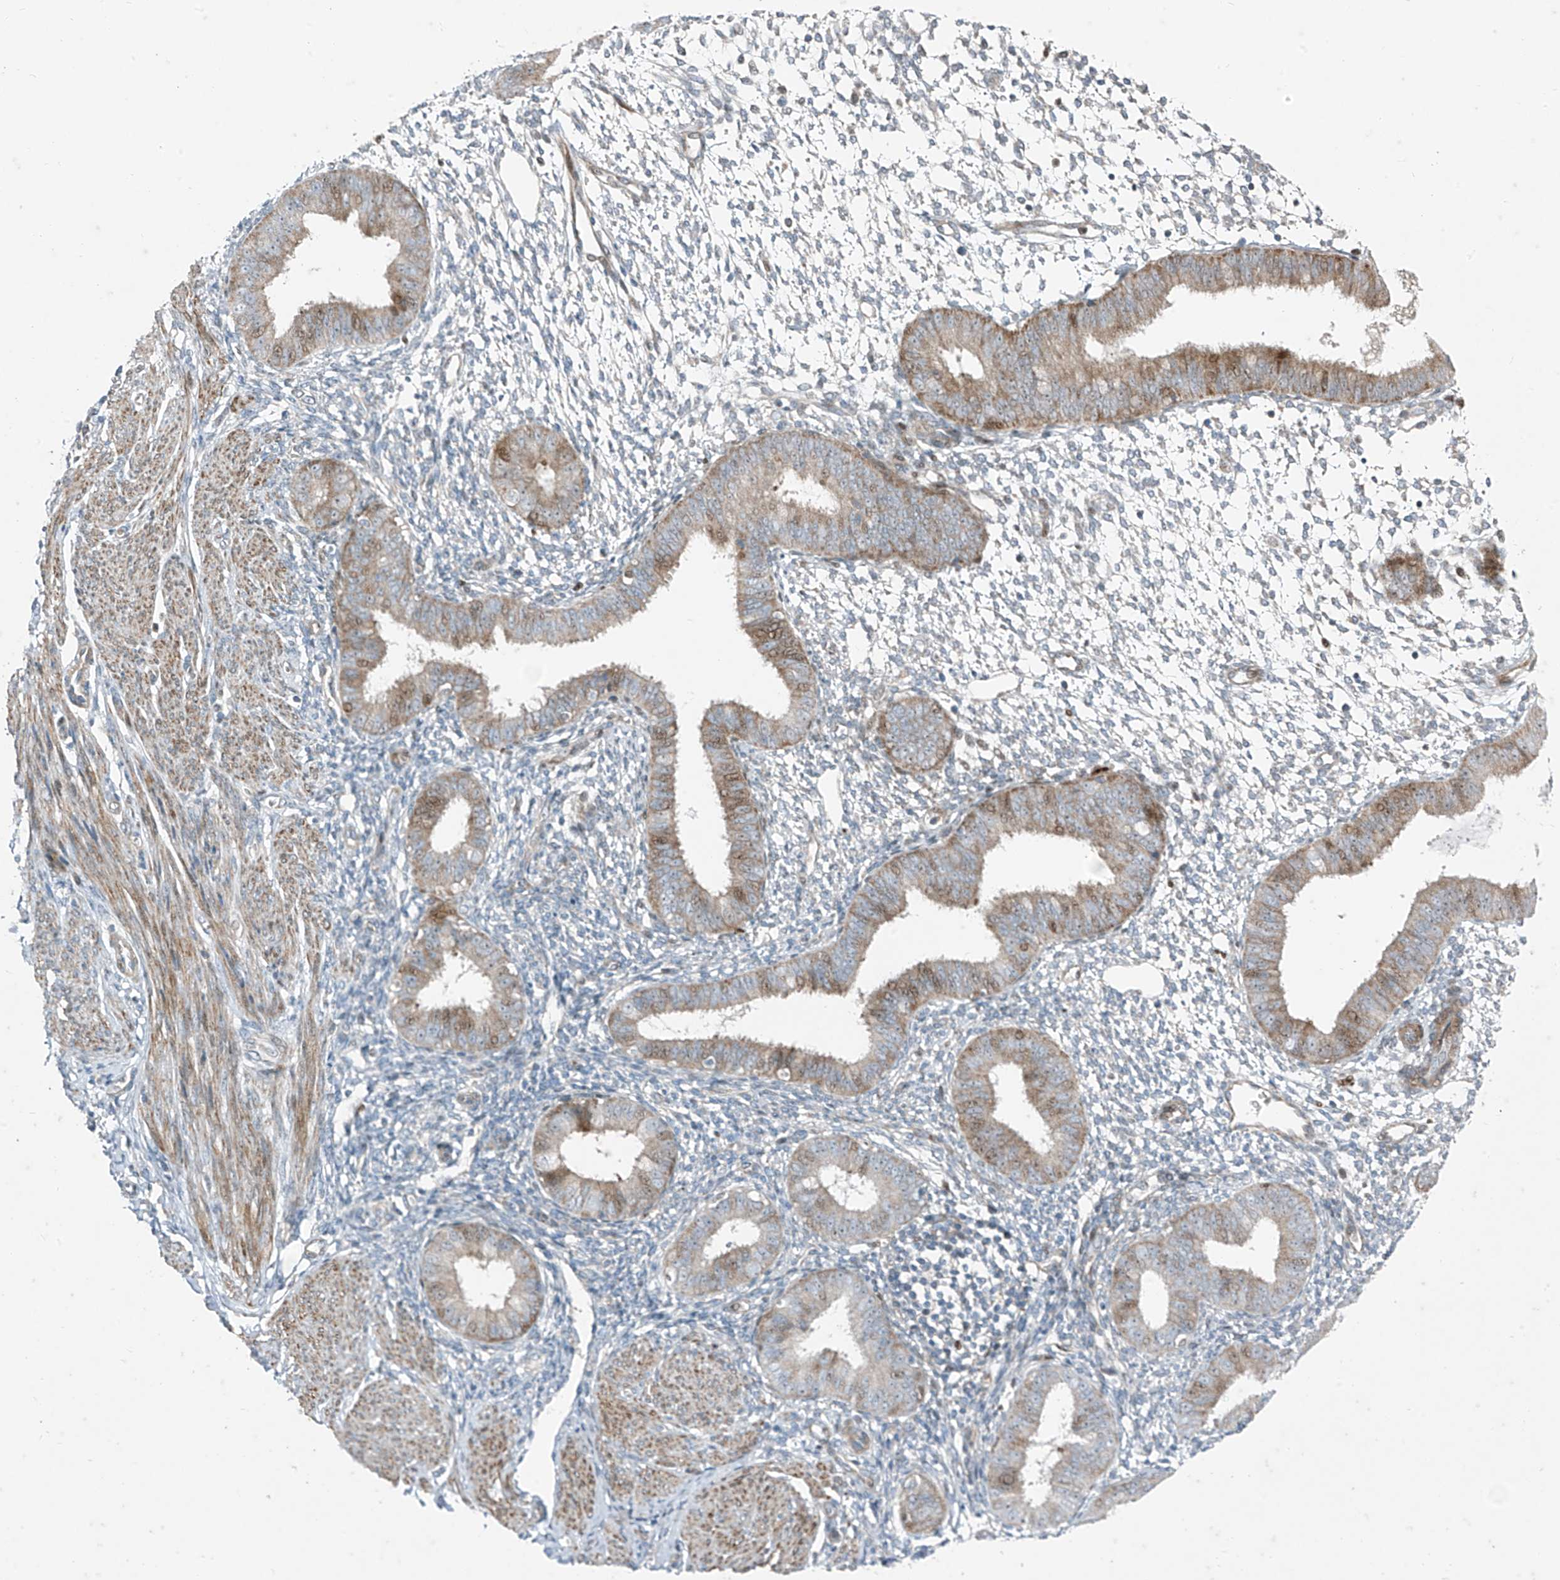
{"staining": {"intensity": "negative", "quantity": "none", "location": "none"}, "tissue": "endometrium", "cell_type": "Cells in endometrial stroma", "image_type": "normal", "snomed": [{"axis": "morphology", "description": "Normal tissue, NOS"}, {"axis": "topography", "description": "Uterus"}, {"axis": "topography", "description": "Endometrium"}], "caption": "IHC photomicrograph of normal human endometrium stained for a protein (brown), which reveals no staining in cells in endometrial stroma.", "gene": "PPCS", "patient": {"sex": "female", "age": 48}}